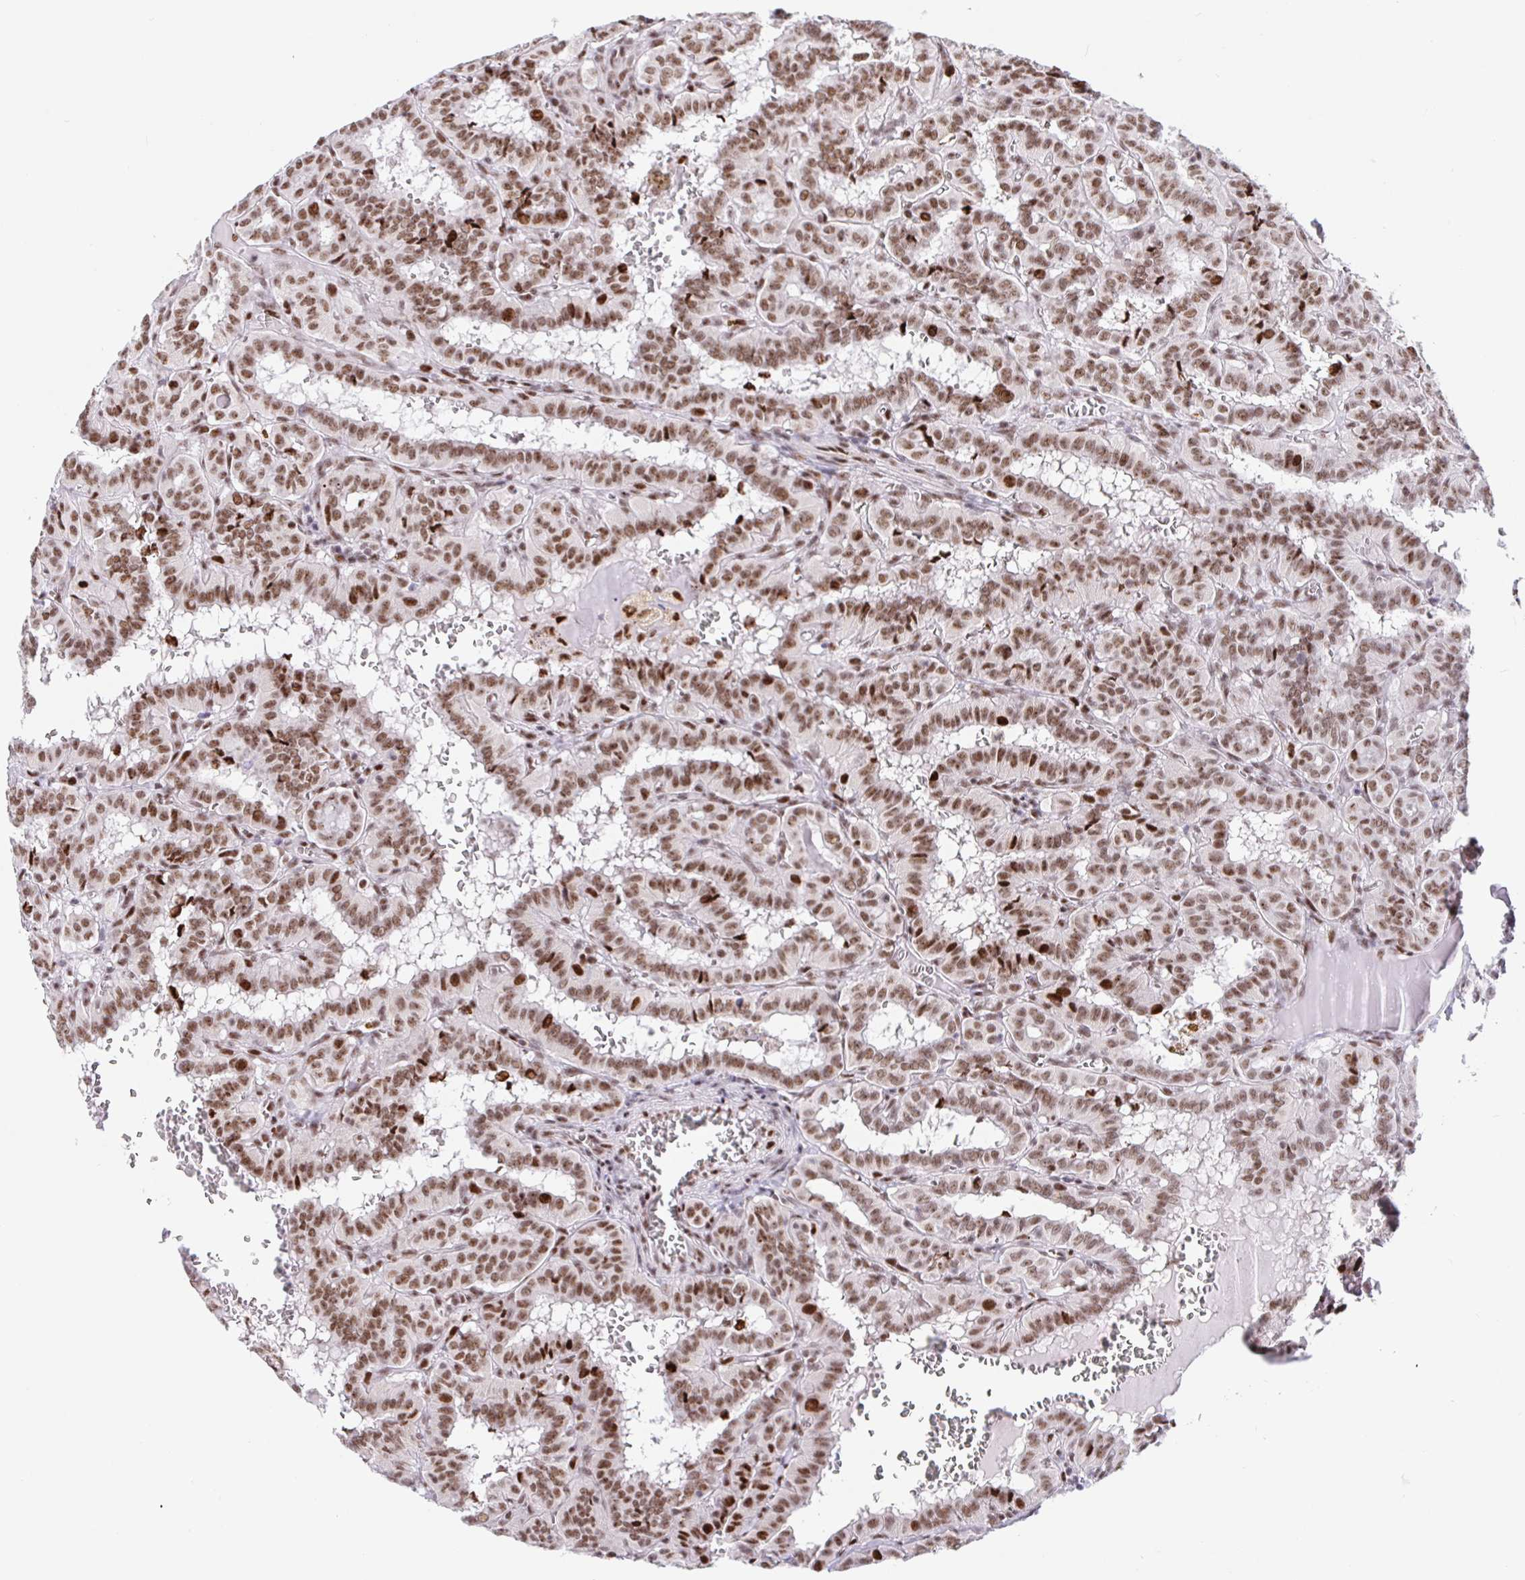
{"staining": {"intensity": "moderate", "quantity": ">75%", "location": "nuclear"}, "tissue": "thyroid cancer", "cell_type": "Tumor cells", "image_type": "cancer", "snomed": [{"axis": "morphology", "description": "Papillary adenocarcinoma, NOS"}, {"axis": "topography", "description": "Thyroid gland"}], "caption": "Tumor cells demonstrate medium levels of moderate nuclear expression in about >75% of cells in thyroid papillary adenocarcinoma.", "gene": "SETD5", "patient": {"sex": "female", "age": 21}}